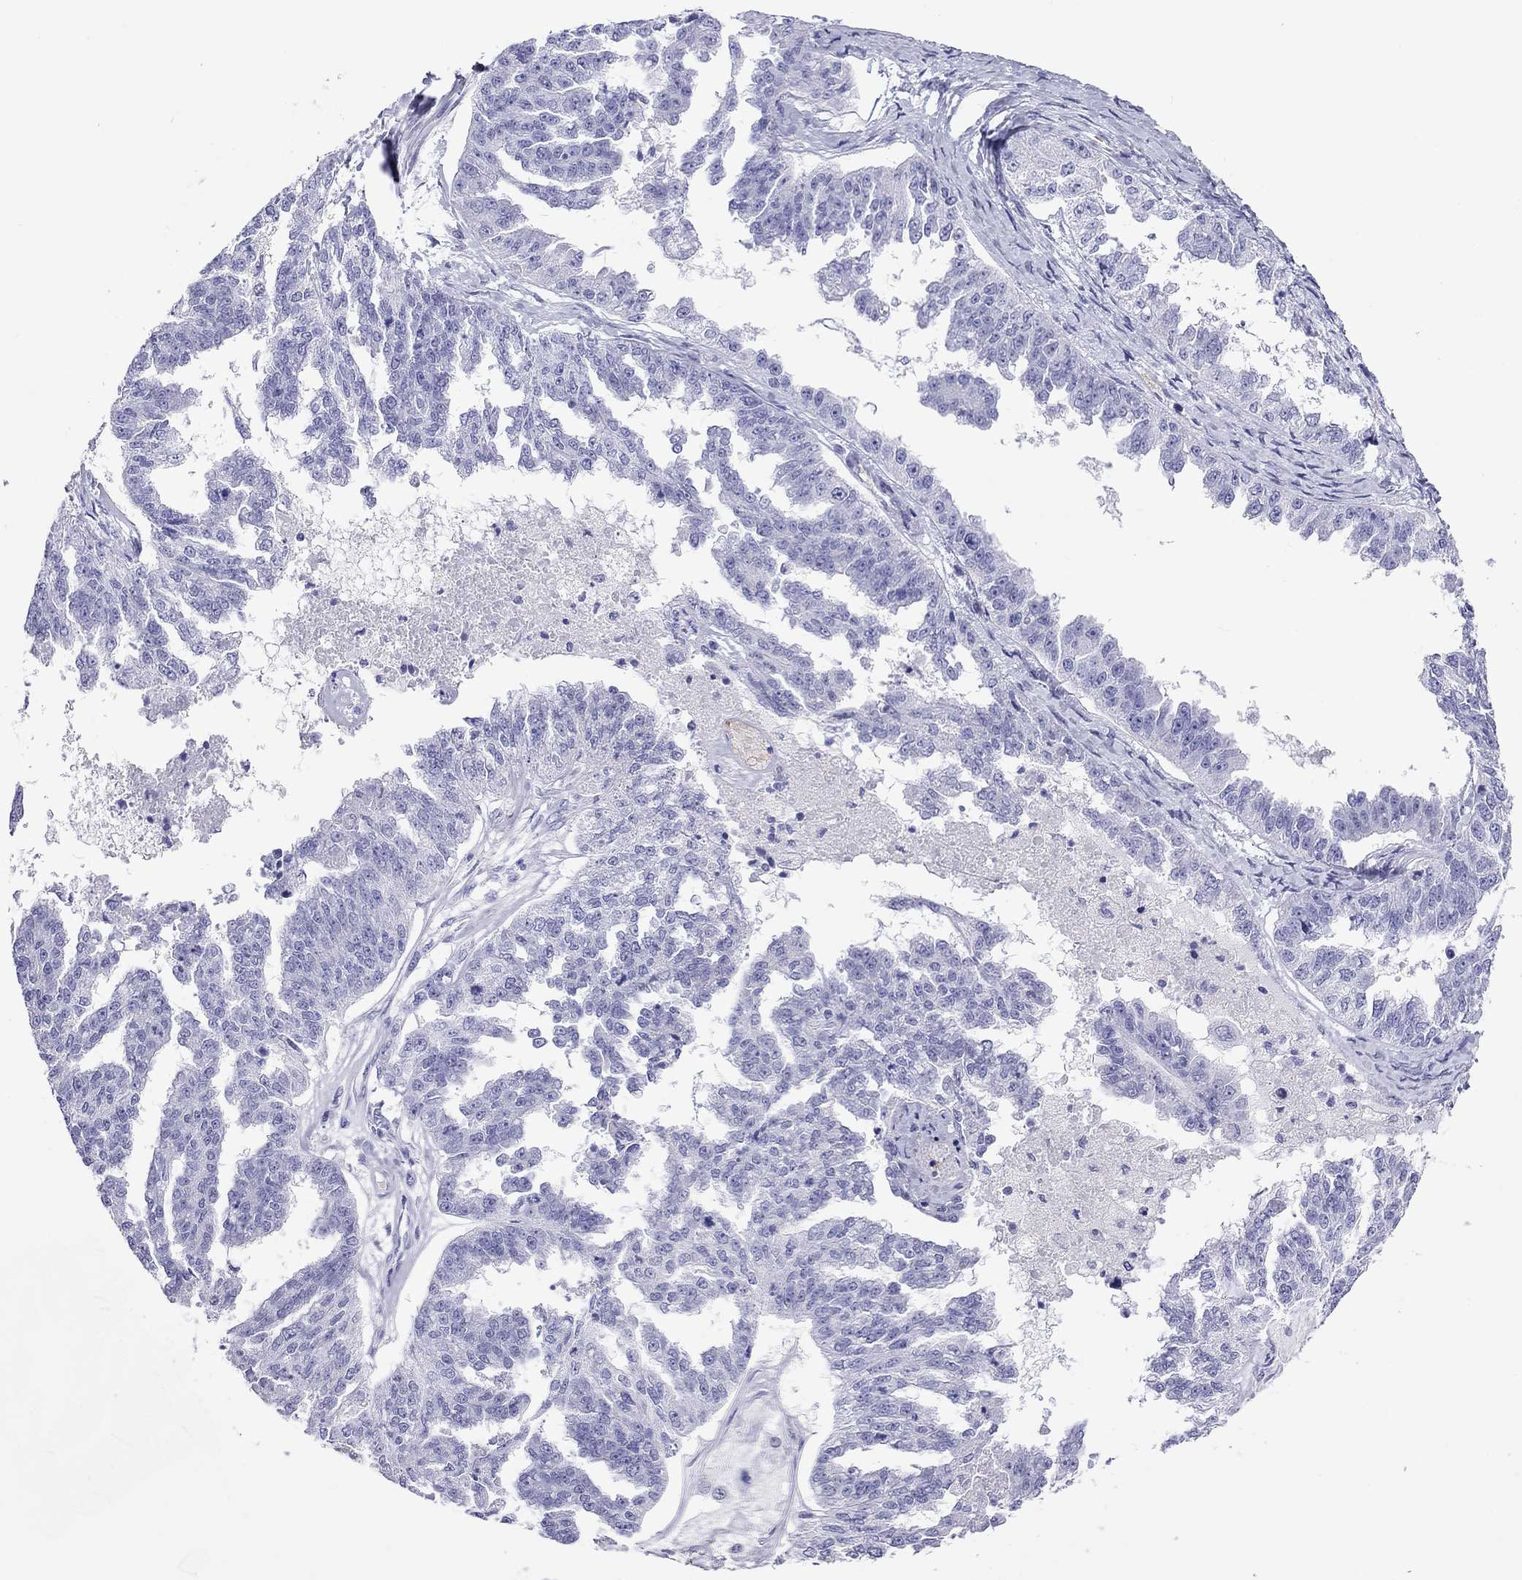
{"staining": {"intensity": "negative", "quantity": "none", "location": "none"}, "tissue": "ovarian cancer", "cell_type": "Tumor cells", "image_type": "cancer", "snomed": [{"axis": "morphology", "description": "Cystadenocarcinoma, serous, NOS"}, {"axis": "topography", "description": "Ovary"}], "caption": "There is no significant expression in tumor cells of ovarian serous cystadenocarcinoma.", "gene": "PTPRN", "patient": {"sex": "female", "age": 58}}